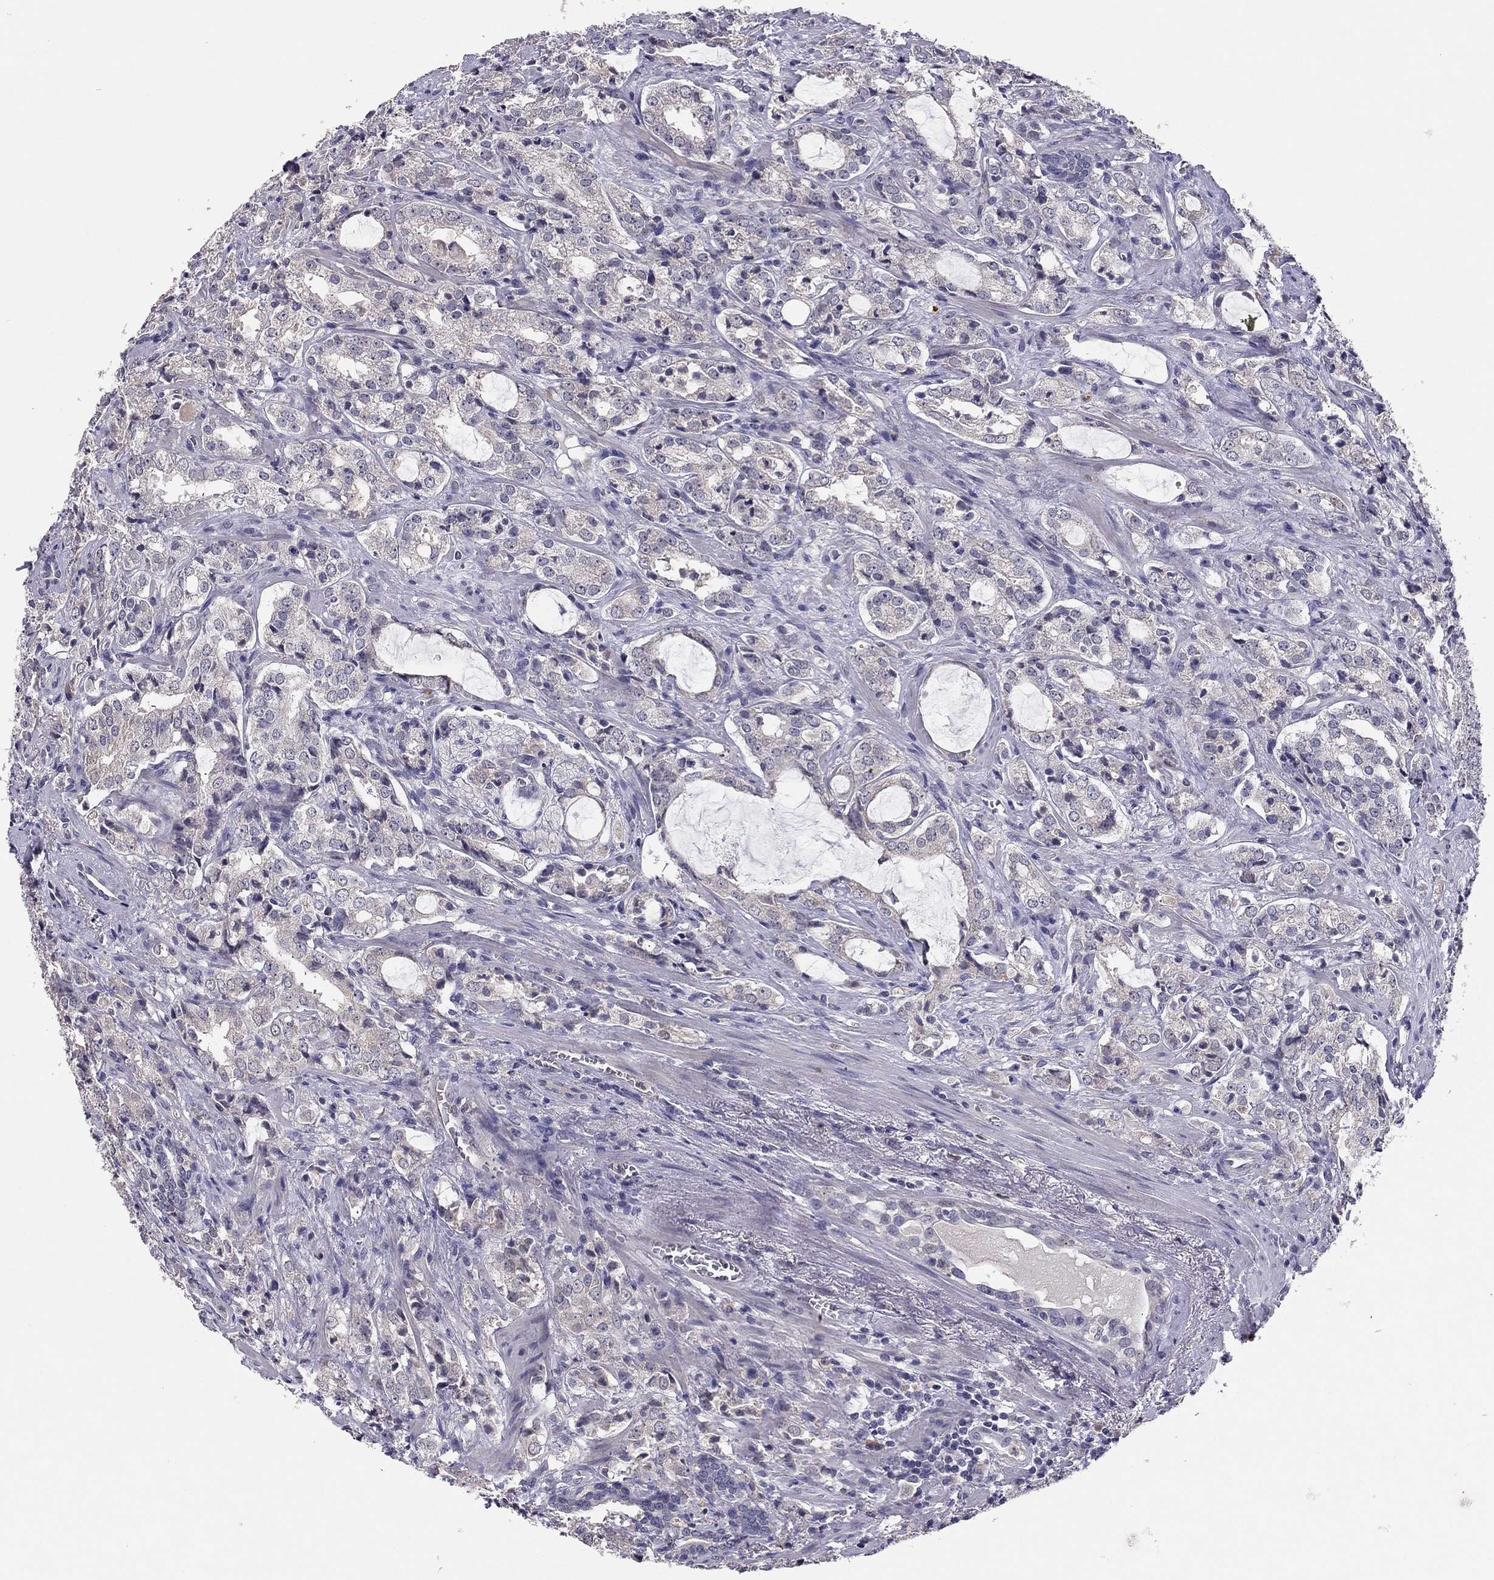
{"staining": {"intensity": "negative", "quantity": "none", "location": "none"}, "tissue": "prostate cancer", "cell_type": "Tumor cells", "image_type": "cancer", "snomed": [{"axis": "morphology", "description": "Adenocarcinoma, NOS"}, {"axis": "topography", "description": "Prostate"}], "caption": "Protein analysis of prostate cancer exhibits no significant positivity in tumor cells.", "gene": "SCARB1", "patient": {"sex": "male", "age": 66}}